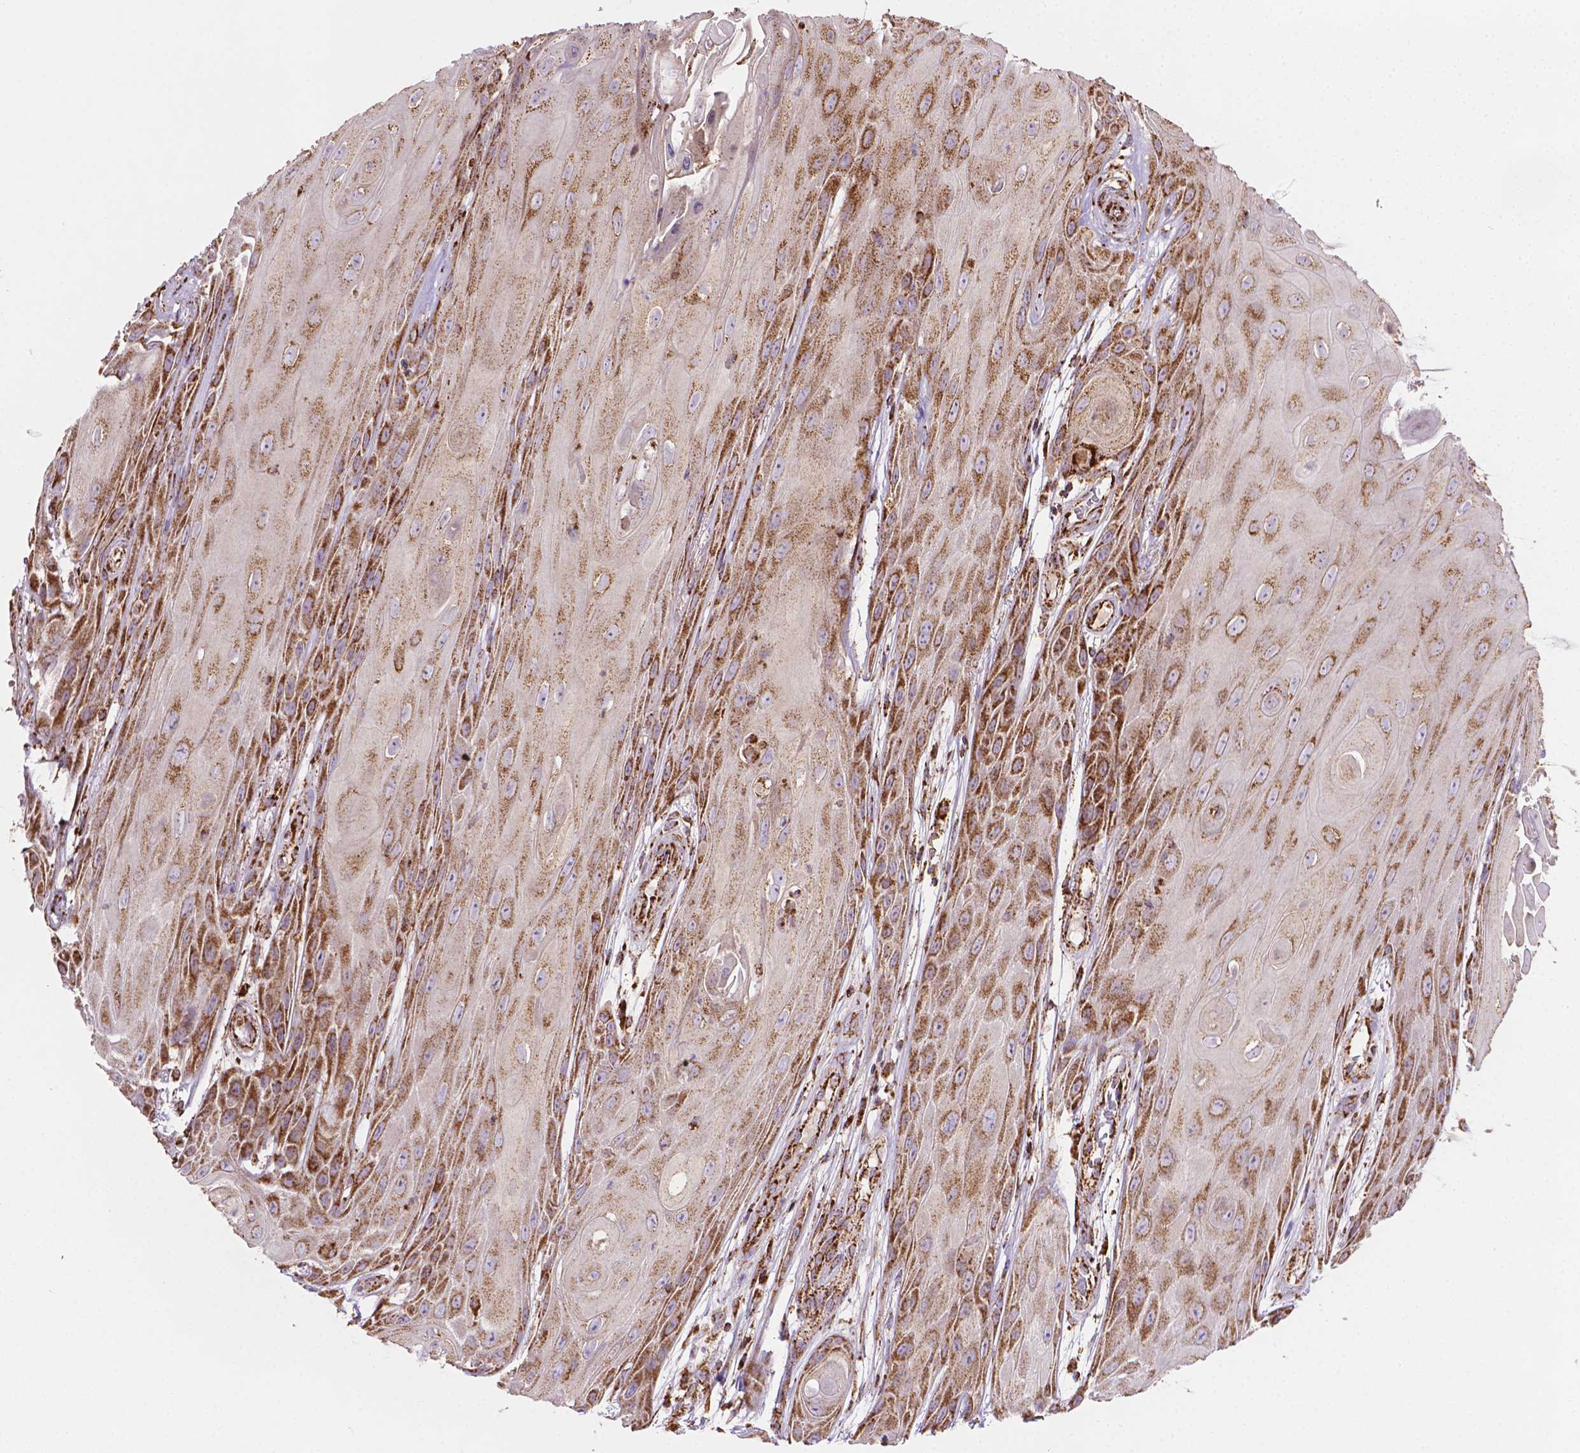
{"staining": {"intensity": "strong", "quantity": ">75%", "location": "cytoplasmic/membranous"}, "tissue": "skin cancer", "cell_type": "Tumor cells", "image_type": "cancer", "snomed": [{"axis": "morphology", "description": "Squamous cell carcinoma, NOS"}, {"axis": "topography", "description": "Skin"}], "caption": "Squamous cell carcinoma (skin) stained with a brown dye exhibits strong cytoplasmic/membranous positive staining in approximately >75% of tumor cells.", "gene": "ILVBL", "patient": {"sex": "male", "age": 62}}